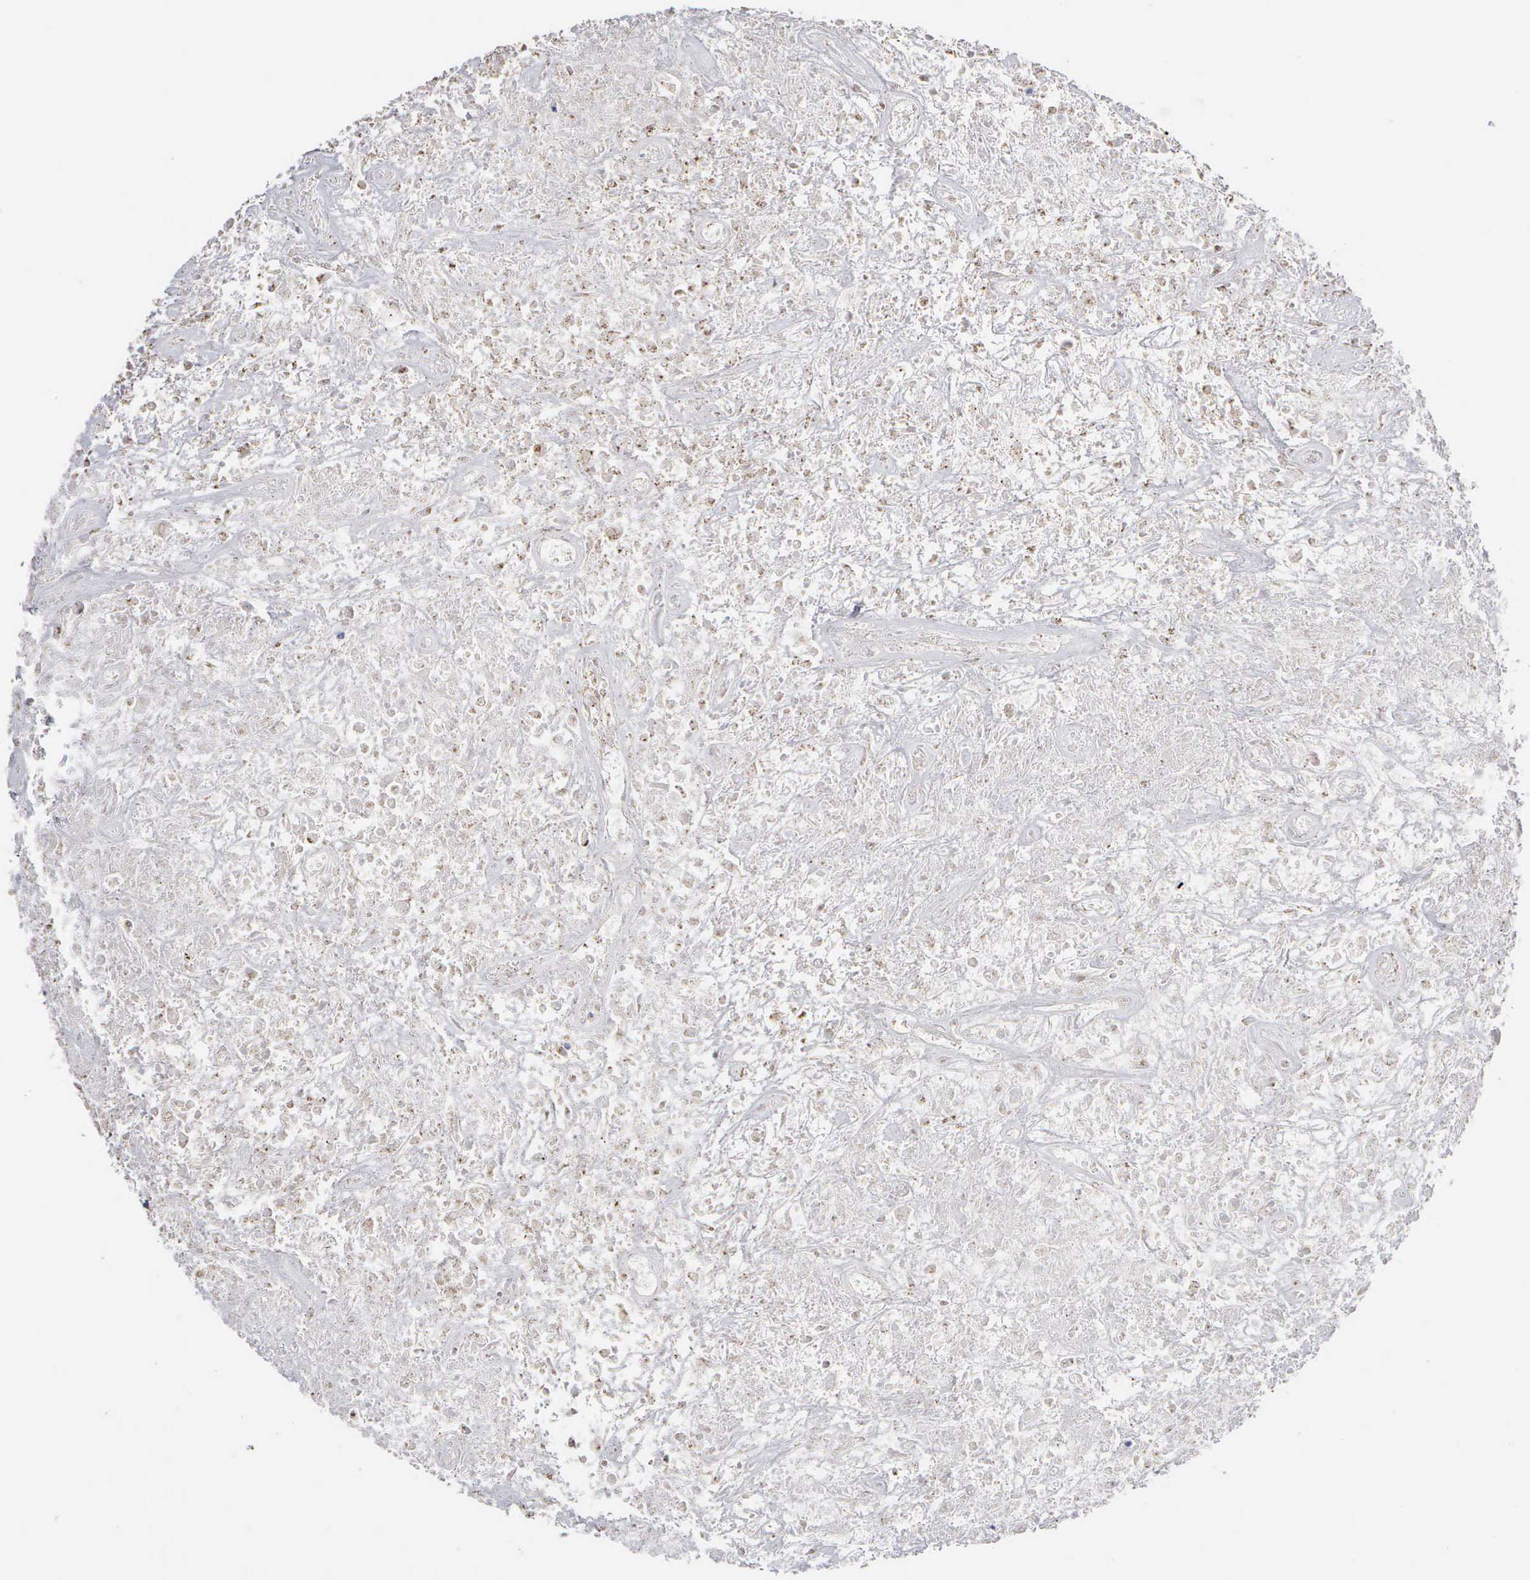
{"staining": {"intensity": "negative", "quantity": "none", "location": "none"}, "tissue": "lymphoma", "cell_type": "Tumor cells", "image_type": "cancer", "snomed": [{"axis": "morphology", "description": "Hodgkin's disease, NOS"}, {"axis": "topography", "description": "Lymph node"}], "caption": "DAB immunohistochemical staining of human lymphoma reveals no significant positivity in tumor cells.", "gene": "KDM6A", "patient": {"sex": "male", "age": 46}}